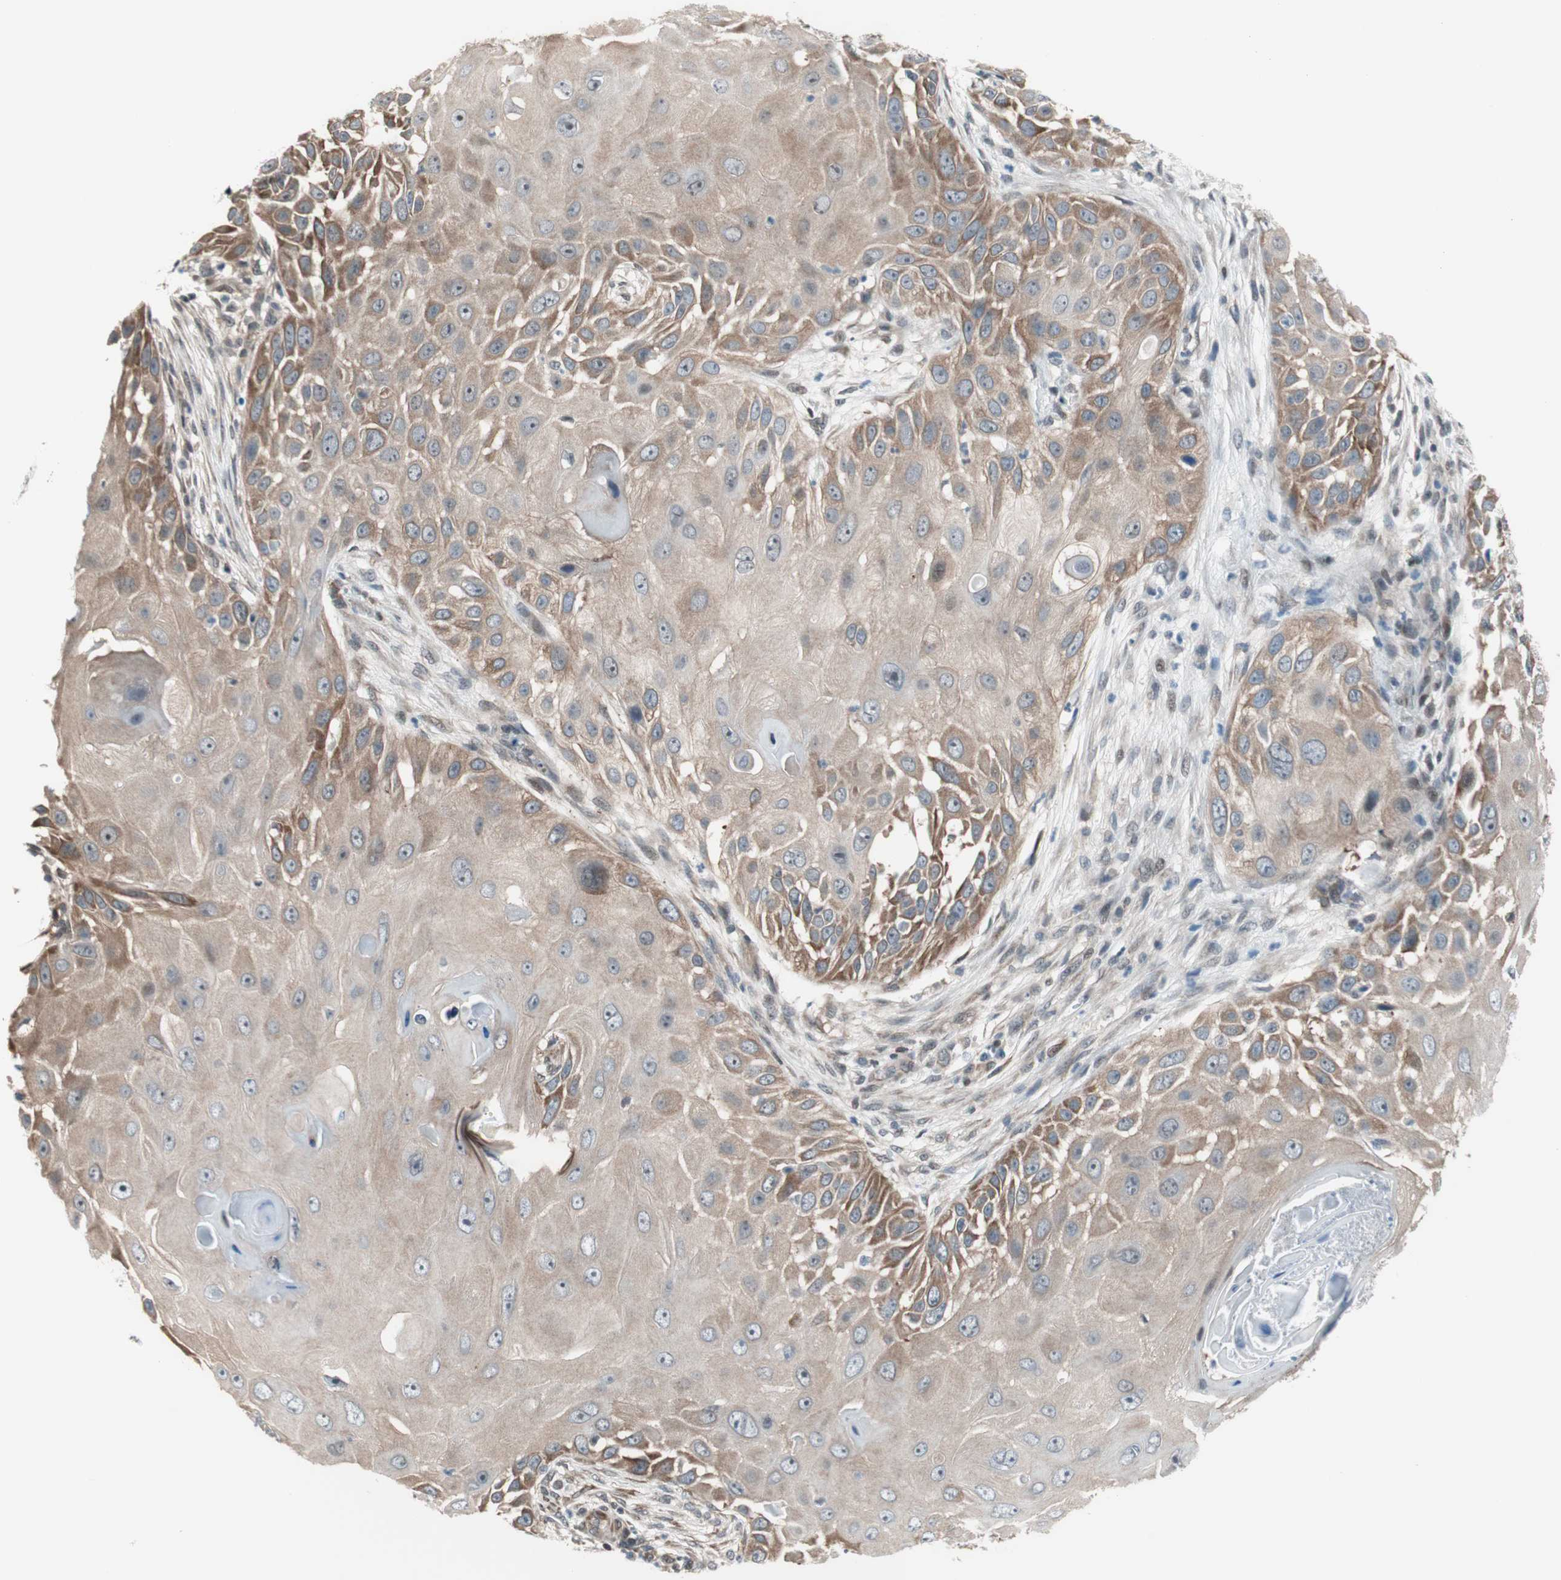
{"staining": {"intensity": "moderate", "quantity": "25%-75%", "location": "cytoplasmic/membranous"}, "tissue": "skin cancer", "cell_type": "Tumor cells", "image_type": "cancer", "snomed": [{"axis": "morphology", "description": "Squamous cell carcinoma, NOS"}, {"axis": "topography", "description": "Skin"}], "caption": "Skin squamous cell carcinoma stained with DAB (3,3'-diaminobenzidine) immunohistochemistry (IHC) shows medium levels of moderate cytoplasmic/membranous positivity in approximately 25%-75% of tumor cells.", "gene": "ZNF512B", "patient": {"sex": "female", "age": 44}}